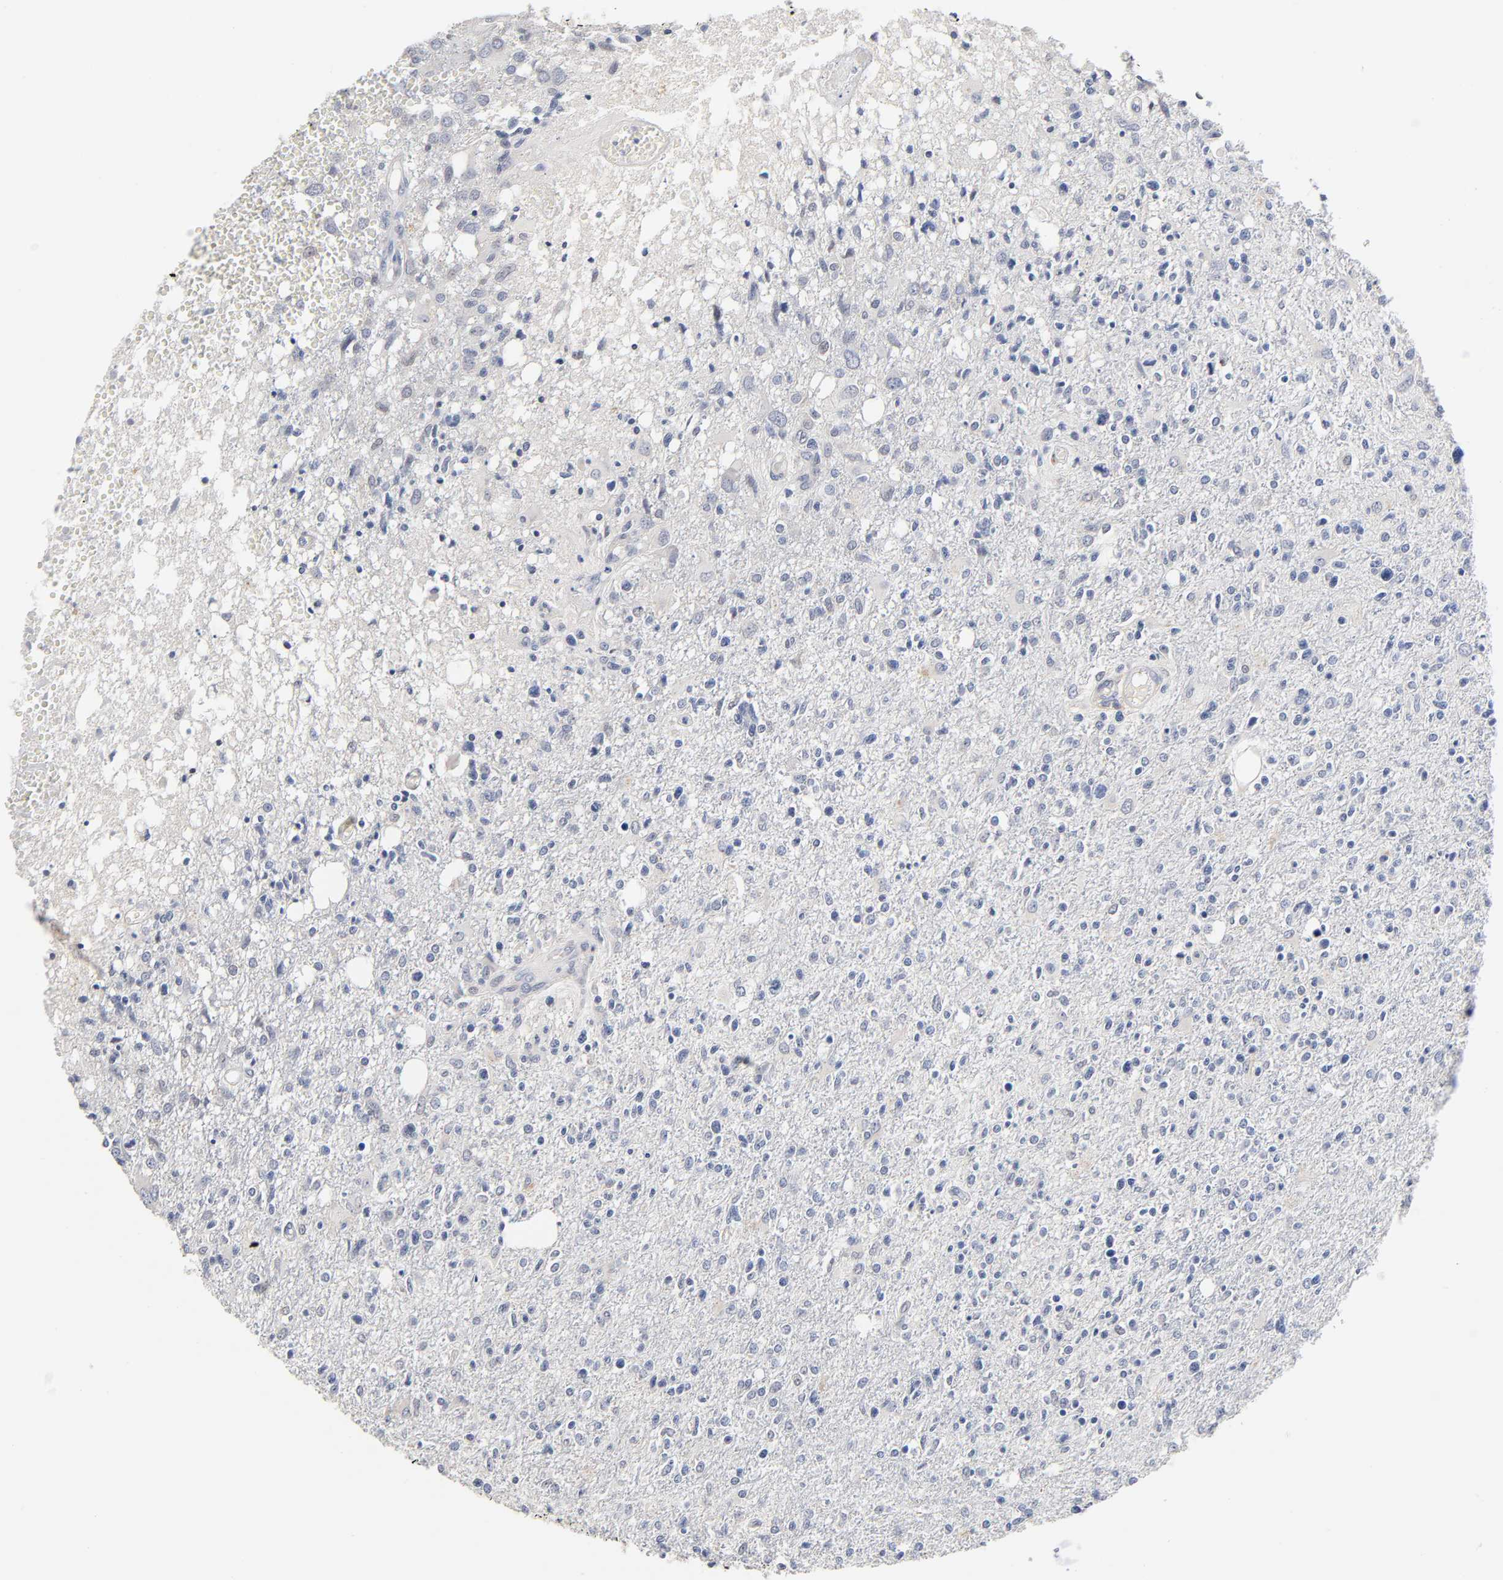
{"staining": {"intensity": "negative", "quantity": "none", "location": "none"}, "tissue": "glioma", "cell_type": "Tumor cells", "image_type": "cancer", "snomed": [{"axis": "morphology", "description": "Glioma, malignant, High grade"}, {"axis": "topography", "description": "Cerebral cortex"}], "caption": "Histopathology image shows no significant protein staining in tumor cells of high-grade glioma (malignant).", "gene": "NFATC1", "patient": {"sex": "male", "age": 76}}